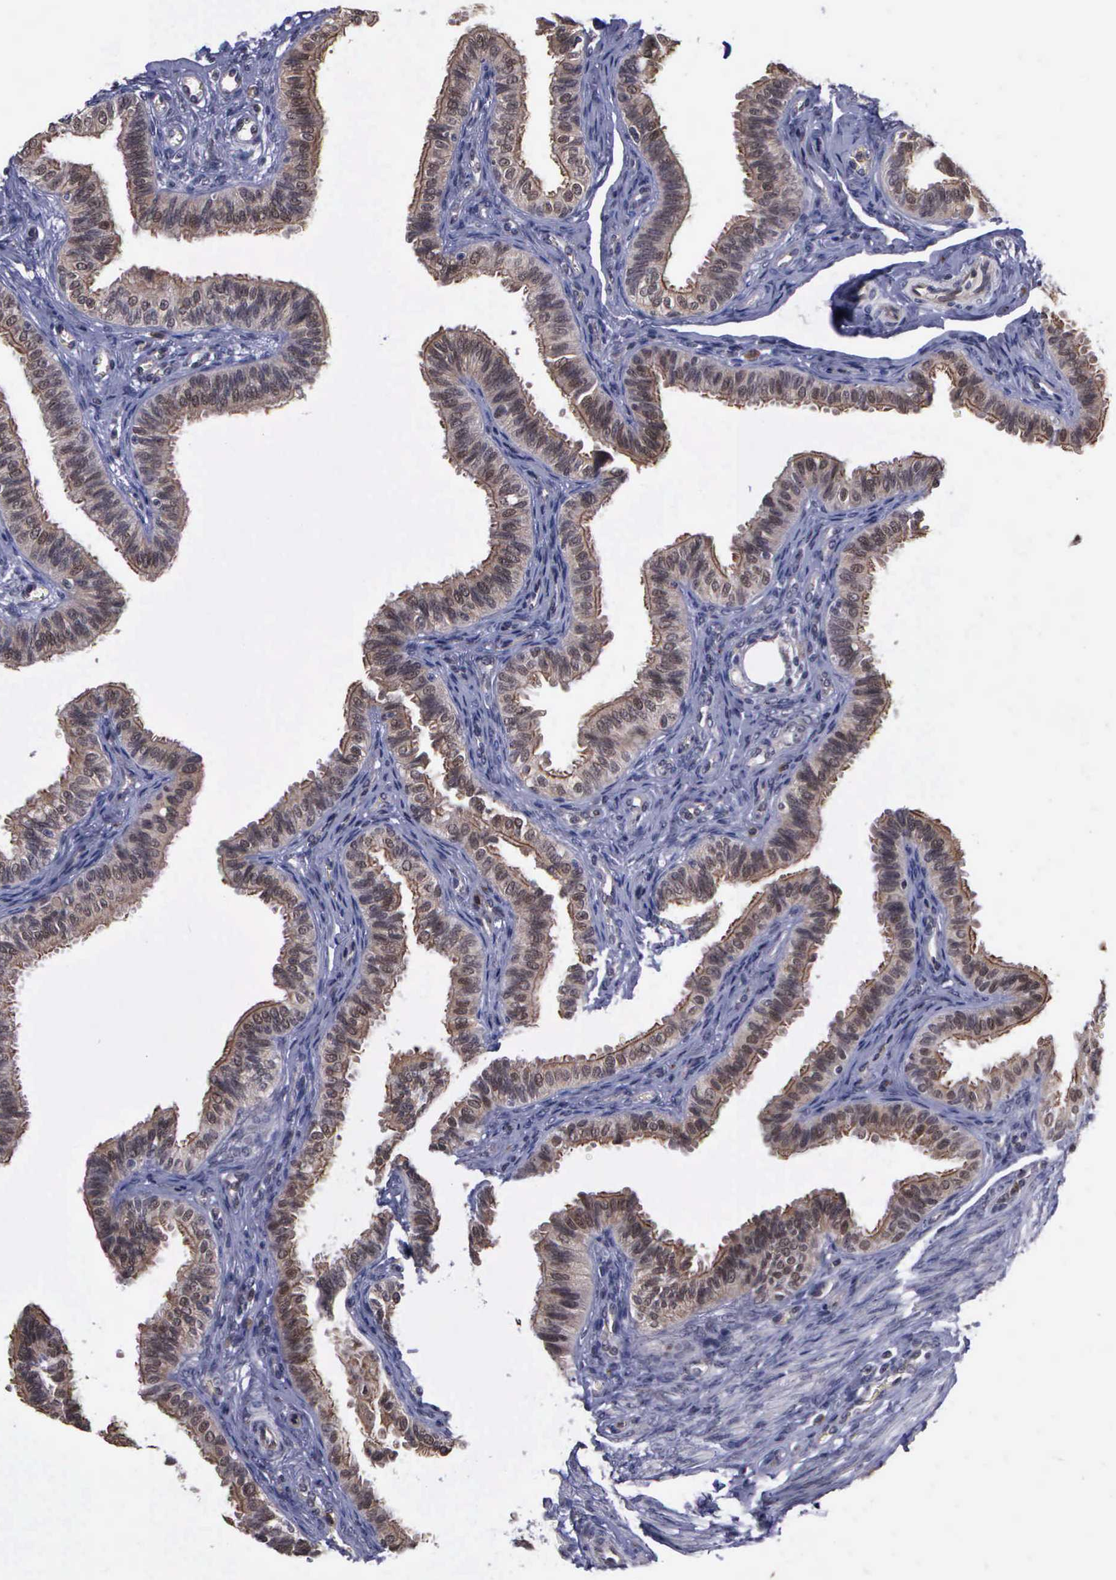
{"staining": {"intensity": "moderate", "quantity": ">75%", "location": "cytoplasmic/membranous"}, "tissue": "fallopian tube", "cell_type": "Glandular cells", "image_type": "normal", "snomed": [{"axis": "morphology", "description": "Normal tissue, NOS"}, {"axis": "topography", "description": "Fallopian tube"}], "caption": "Immunohistochemical staining of normal human fallopian tube reveals moderate cytoplasmic/membranous protein positivity in approximately >75% of glandular cells.", "gene": "MAP3K9", "patient": {"sex": "female", "age": 42}}